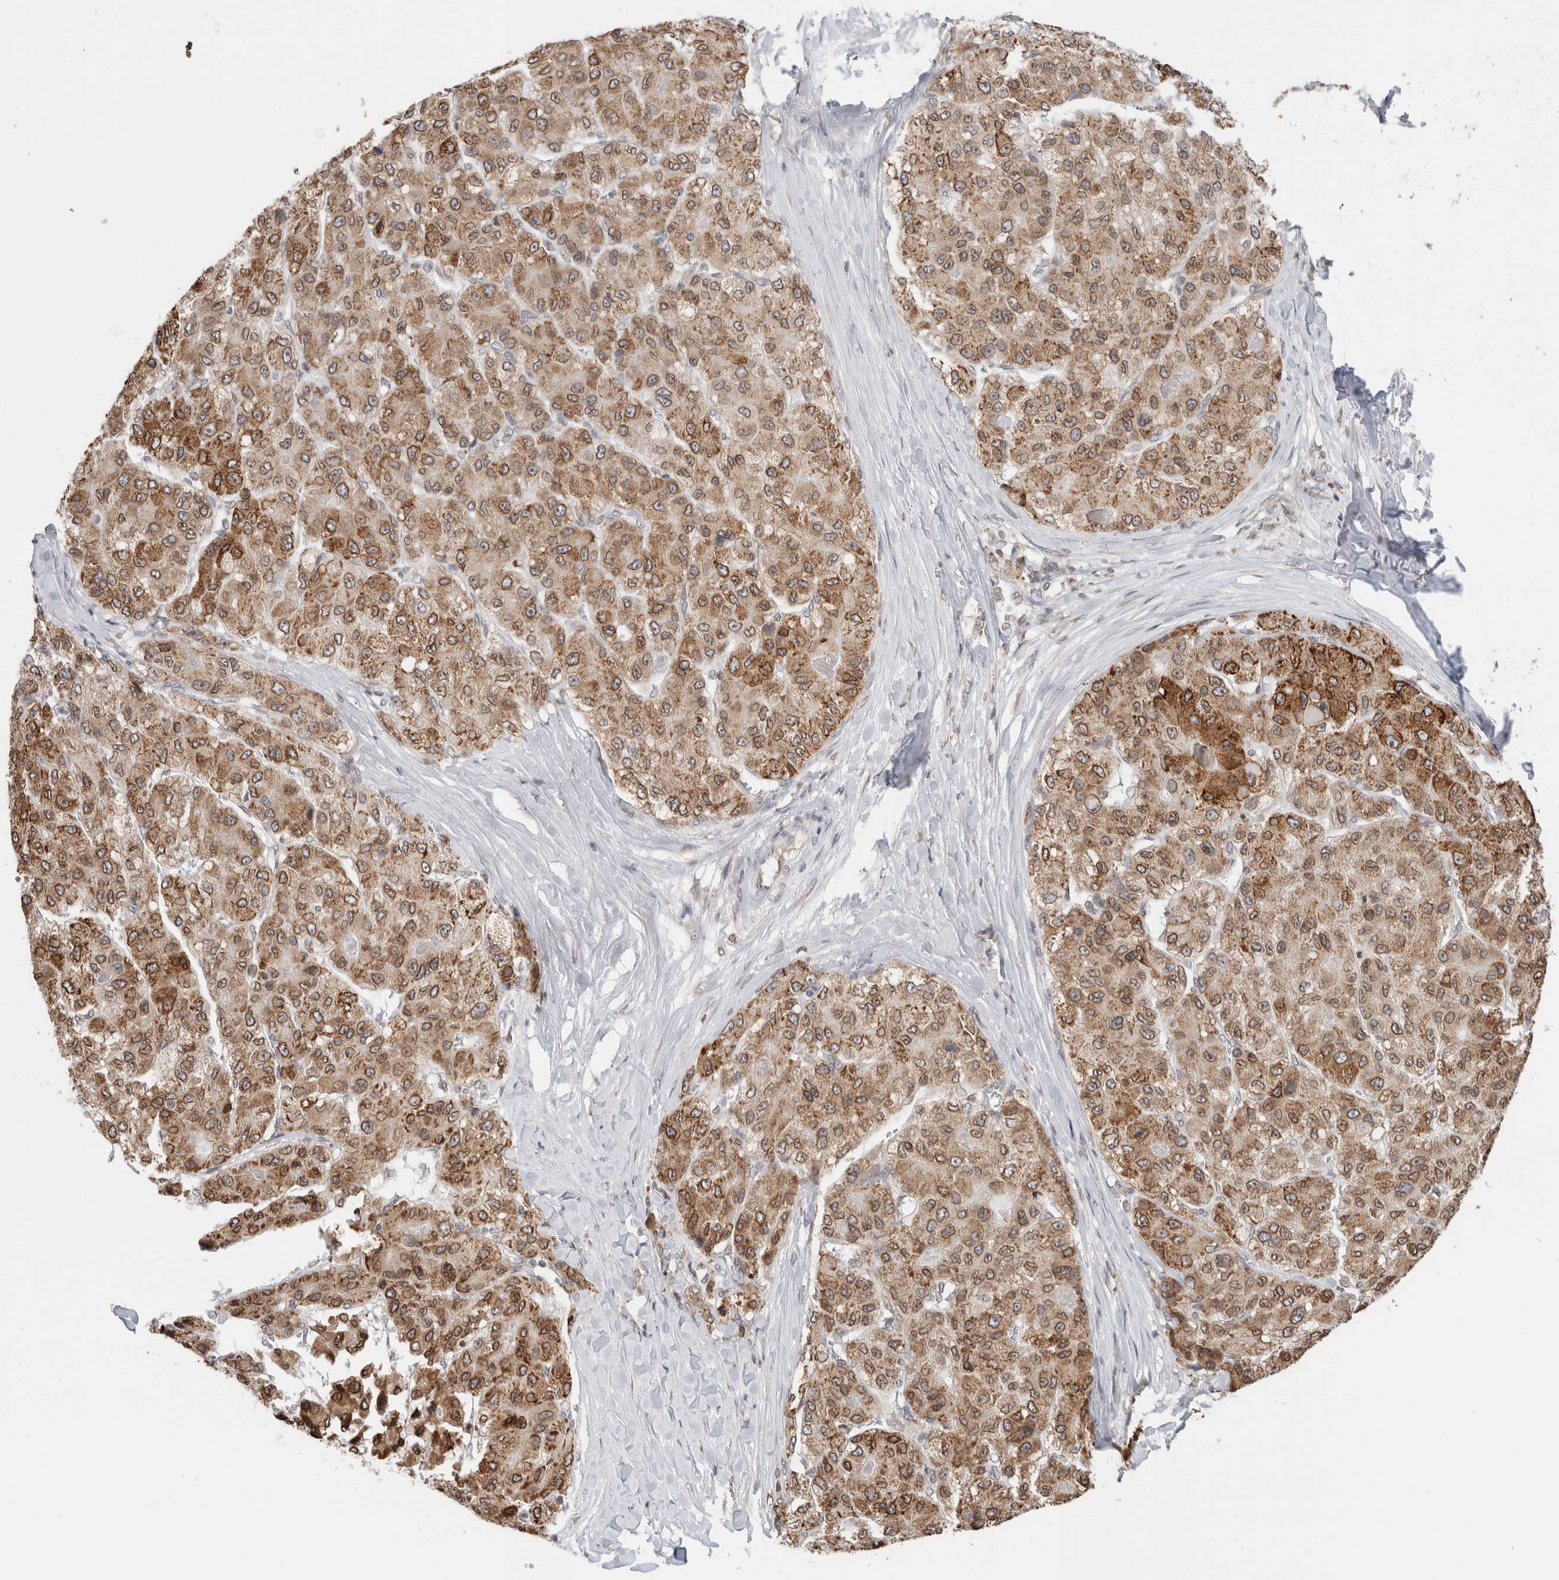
{"staining": {"intensity": "moderate", "quantity": ">75%", "location": "cytoplasmic/membranous,nuclear"}, "tissue": "liver cancer", "cell_type": "Tumor cells", "image_type": "cancer", "snomed": [{"axis": "morphology", "description": "Carcinoma, Hepatocellular, NOS"}, {"axis": "topography", "description": "Liver"}], "caption": "Liver cancer stained for a protein reveals moderate cytoplasmic/membranous and nuclear positivity in tumor cells. Nuclei are stained in blue.", "gene": "RBMX2", "patient": {"sex": "male", "age": 80}}